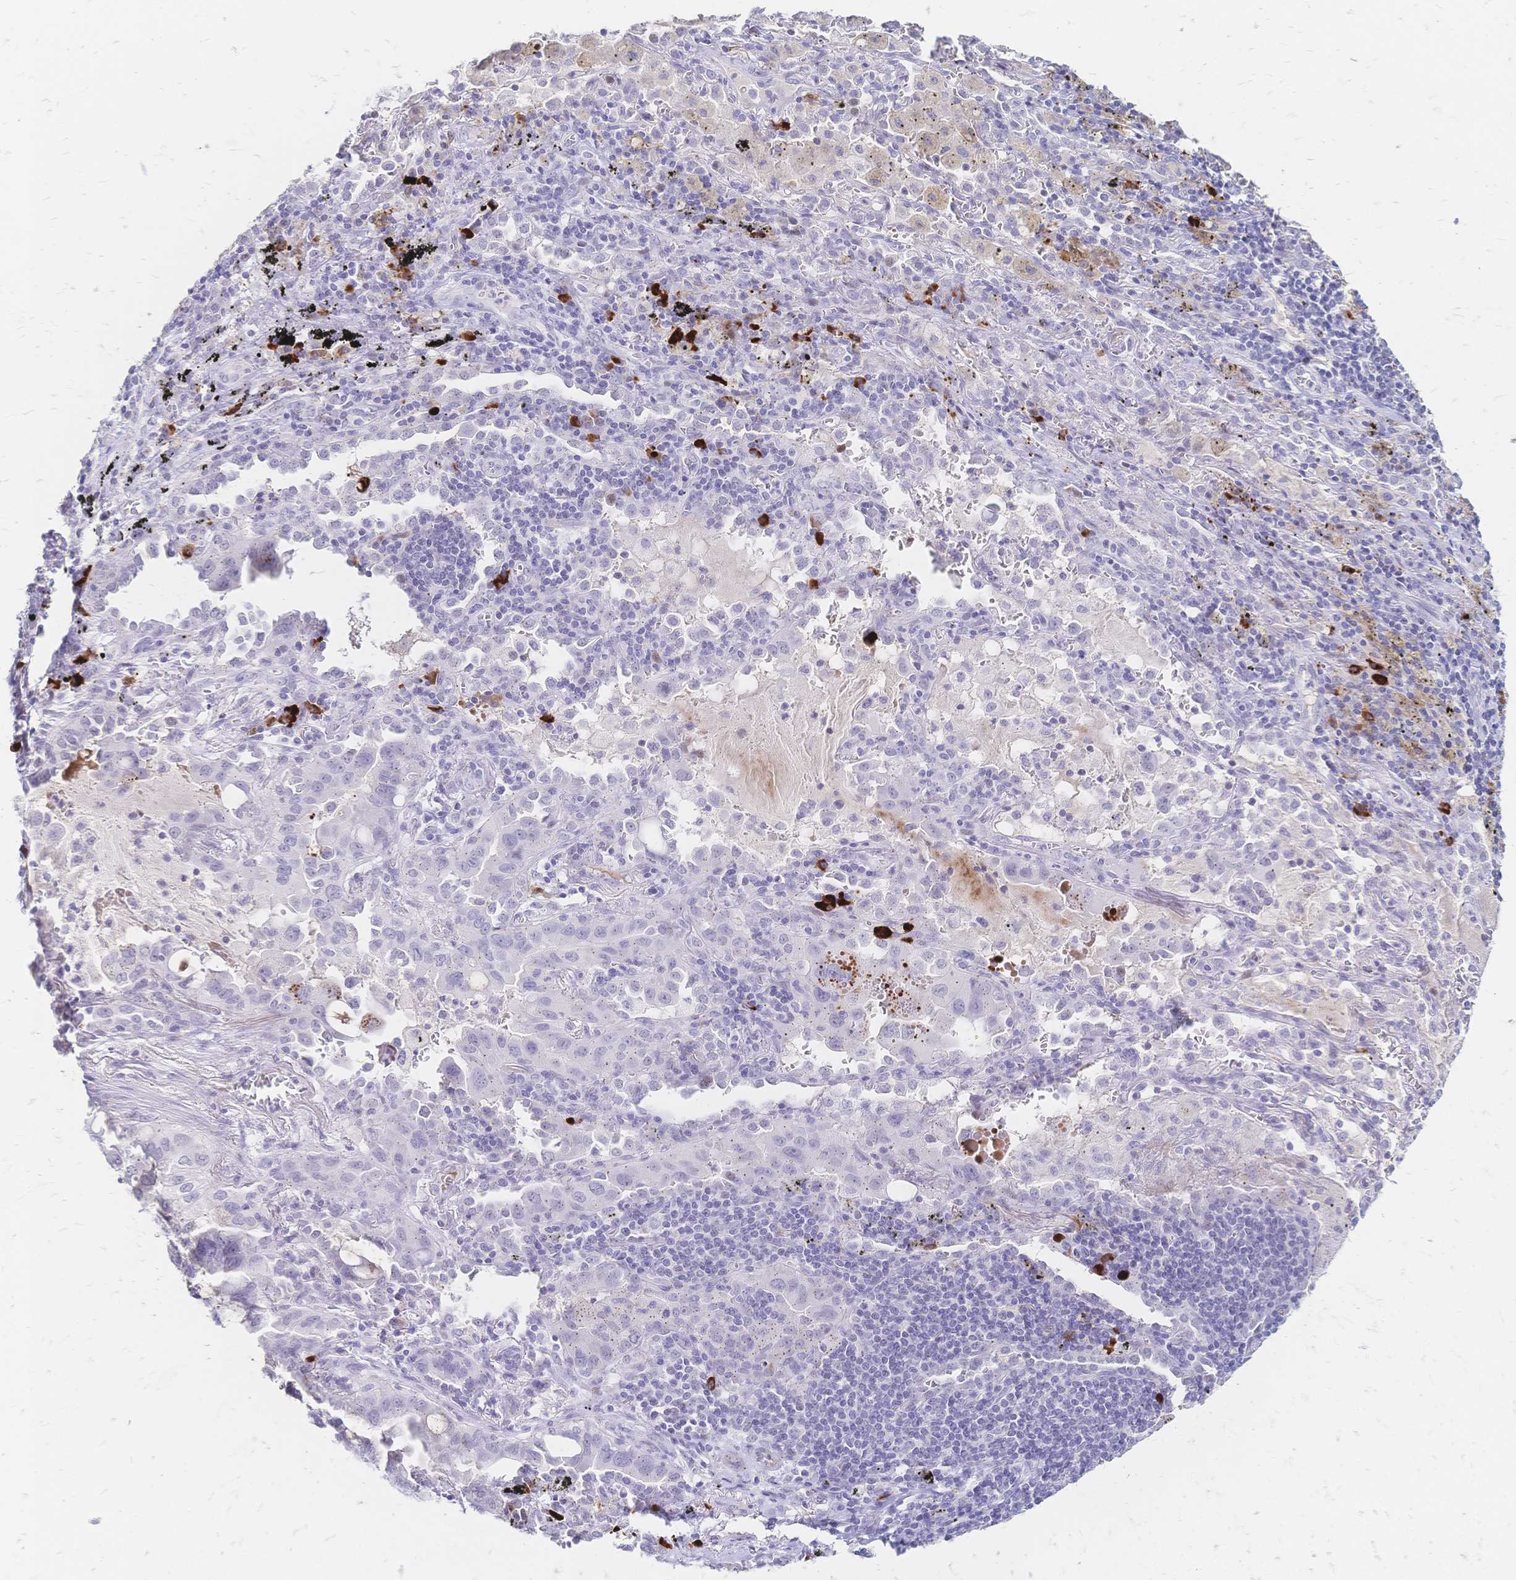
{"staining": {"intensity": "negative", "quantity": "none", "location": "none"}, "tissue": "lung cancer", "cell_type": "Tumor cells", "image_type": "cancer", "snomed": [{"axis": "morphology", "description": "Adenocarcinoma, NOS"}, {"axis": "topography", "description": "Lung"}], "caption": "IHC micrograph of lung cancer stained for a protein (brown), which shows no expression in tumor cells.", "gene": "PSORS1C2", "patient": {"sex": "male", "age": 65}}